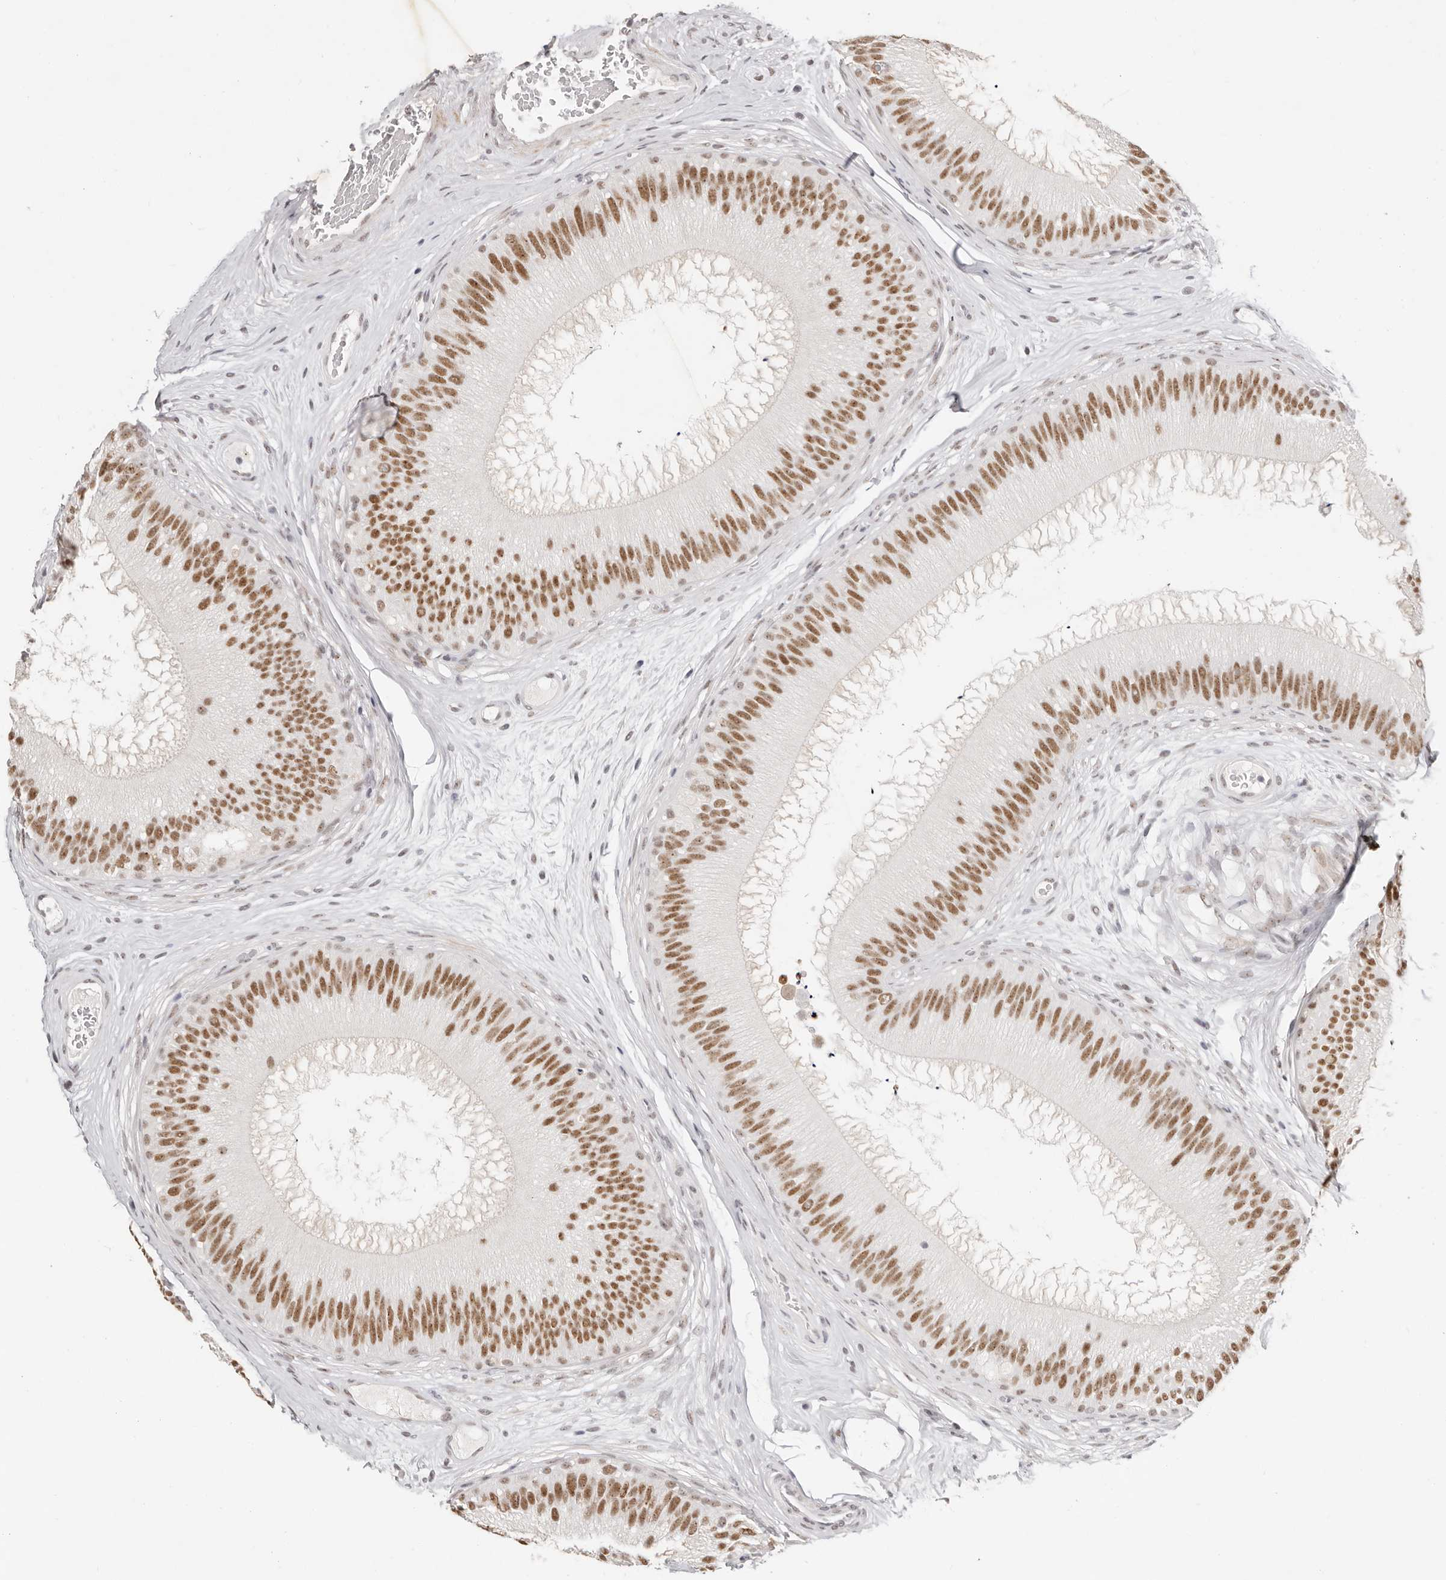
{"staining": {"intensity": "strong", "quantity": "25%-75%", "location": "nuclear"}, "tissue": "epididymis", "cell_type": "Glandular cells", "image_type": "normal", "snomed": [{"axis": "morphology", "description": "Normal tissue, NOS"}, {"axis": "topography", "description": "Epididymis"}], "caption": "Immunohistochemistry of normal epididymis demonstrates high levels of strong nuclear positivity in about 25%-75% of glandular cells. The staining is performed using DAB (3,3'-diaminobenzidine) brown chromogen to label protein expression. The nuclei are counter-stained blue using hematoxylin.", "gene": "LARP7", "patient": {"sex": "male", "age": 45}}